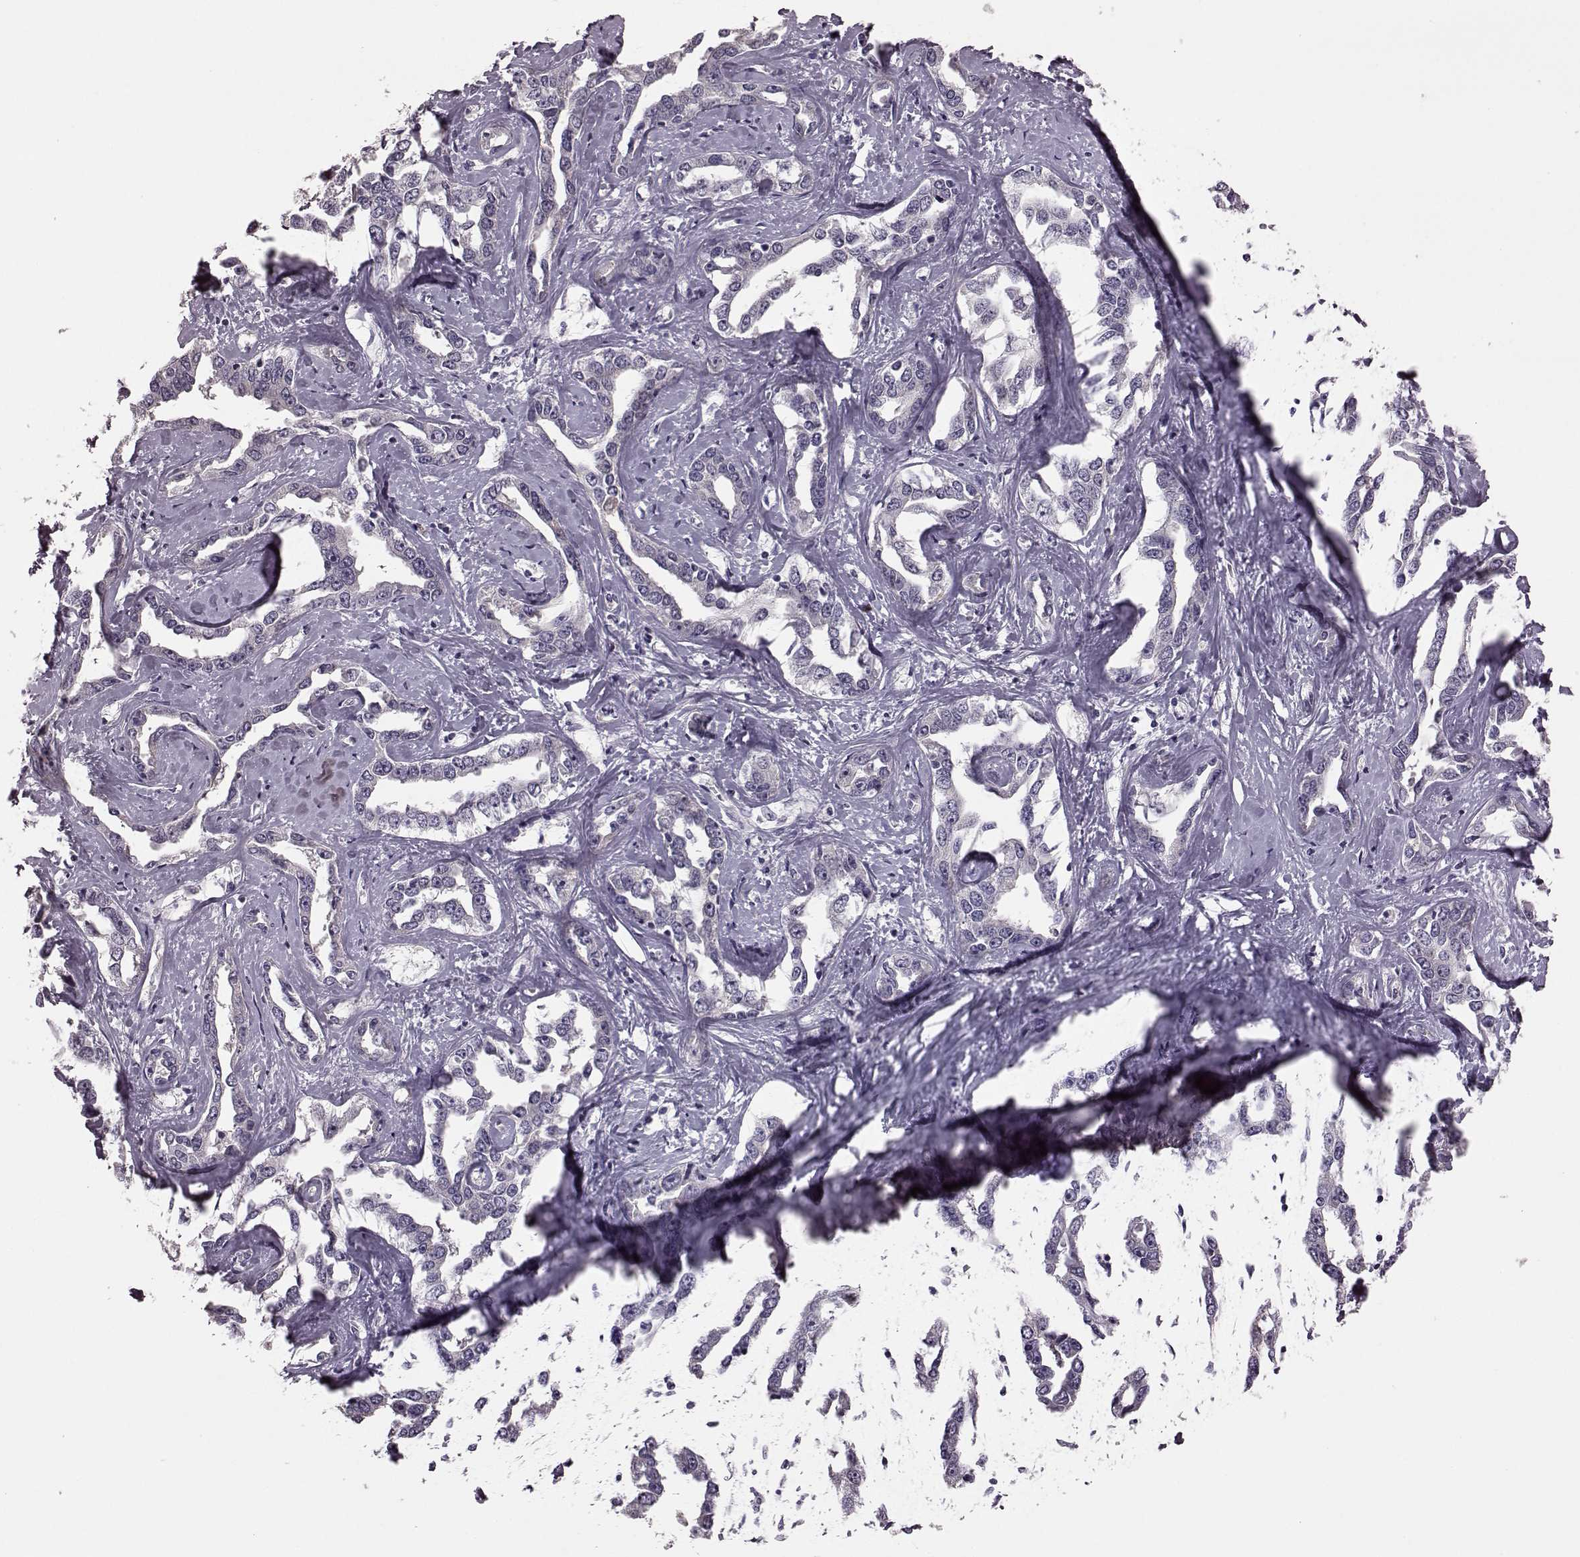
{"staining": {"intensity": "negative", "quantity": "none", "location": "none"}, "tissue": "liver cancer", "cell_type": "Tumor cells", "image_type": "cancer", "snomed": [{"axis": "morphology", "description": "Cholangiocarcinoma"}, {"axis": "topography", "description": "Liver"}], "caption": "There is no significant staining in tumor cells of liver cholangiocarcinoma. Brightfield microscopy of immunohistochemistry stained with DAB (brown) and hematoxylin (blue), captured at high magnification.", "gene": "GRK1", "patient": {"sex": "male", "age": 59}}